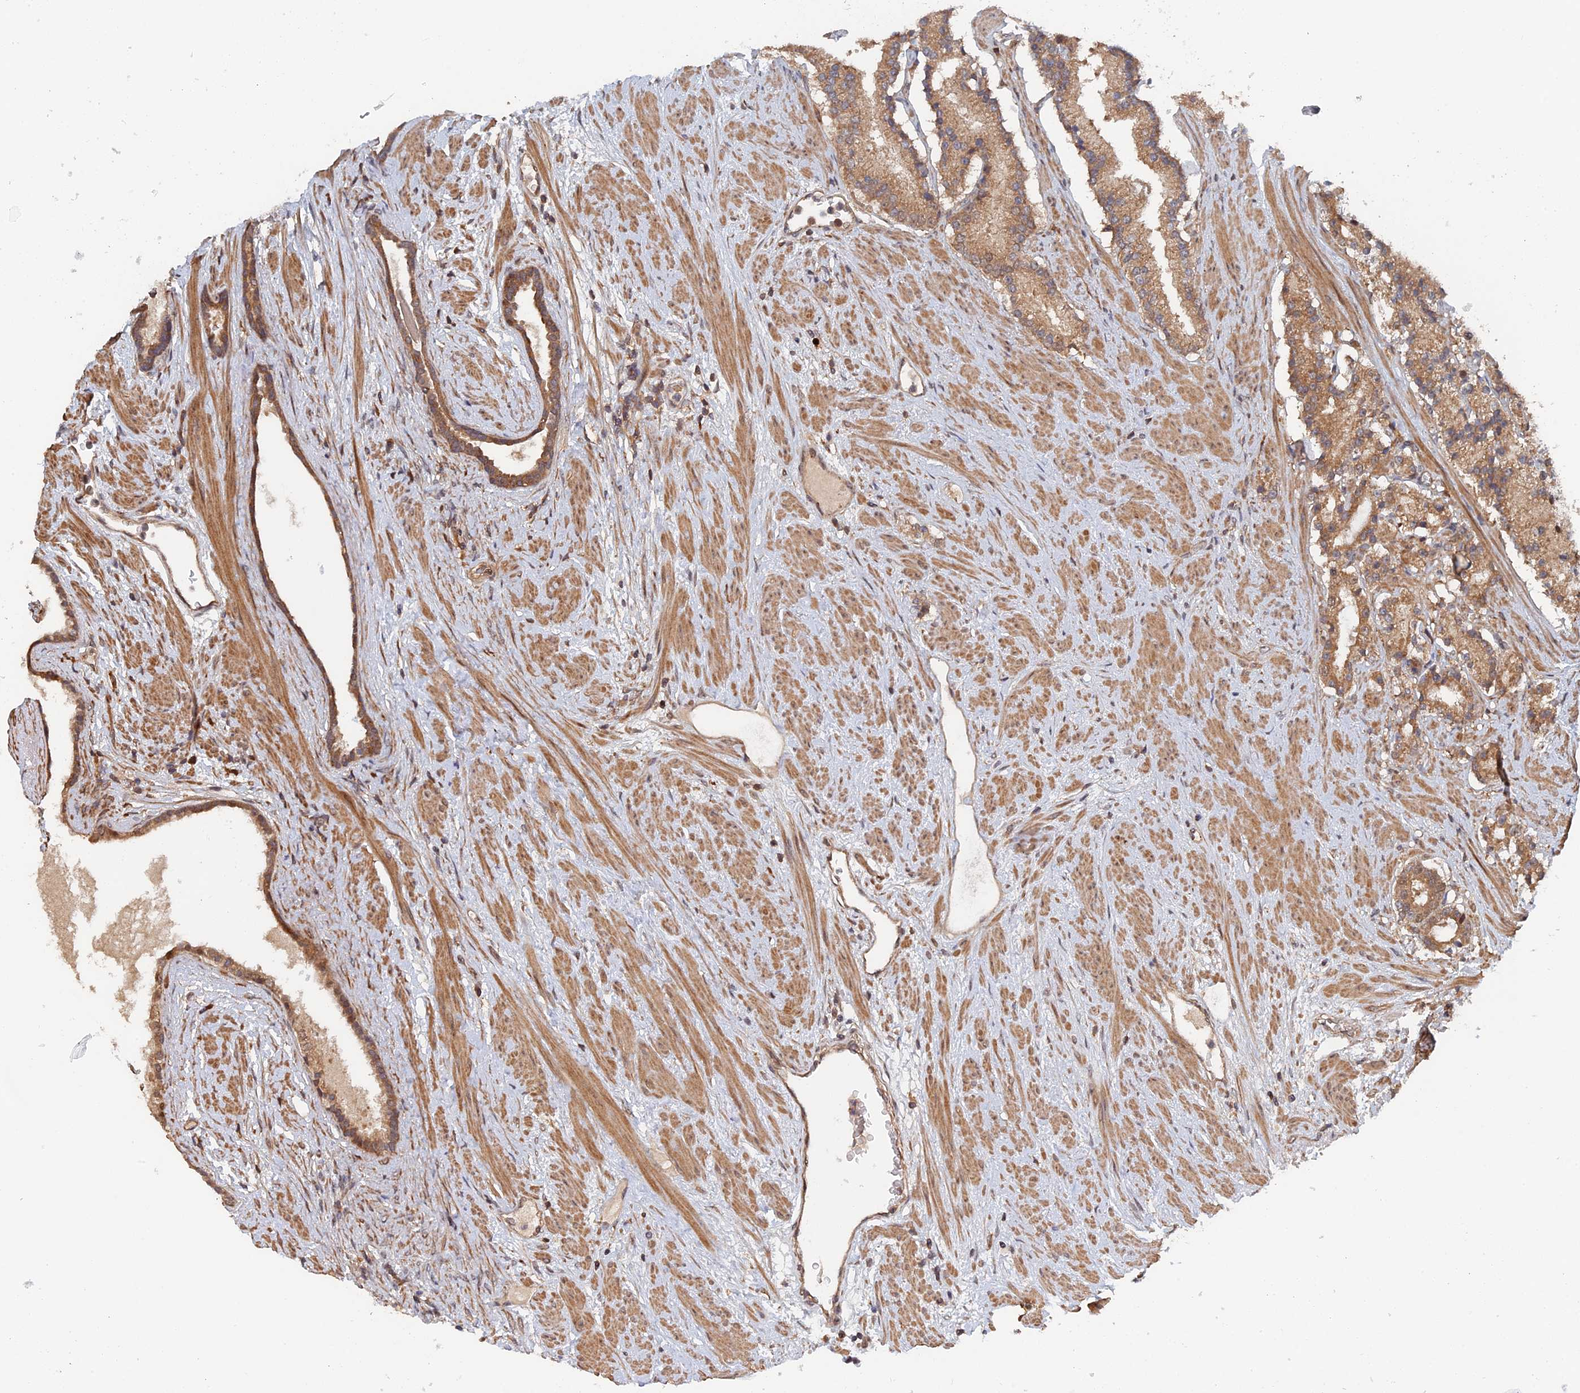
{"staining": {"intensity": "moderate", "quantity": ">75%", "location": "cytoplasmic/membranous"}, "tissue": "prostate cancer", "cell_type": "Tumor cells", "image_type": "cancer", "snomed": [{"axis": "morphology", "description": "Adenocarcinoma, Low grade"}, {"axis": "topography", "description": "Prostate"}], "caption": "Immunohistochemical staining of prostate cancer (adenocarcinoma (low-grade)) demonstrates moderate cytoplasmic/membranous protein expression in approximately >75% of tumor cells. The staining was performed using DAB, with brown indicating positive protein expression. Nuclei are stained blue with hematoxylin.", "gene": "ELOVL6", "patient": {"sex": "male", "age": 59}}